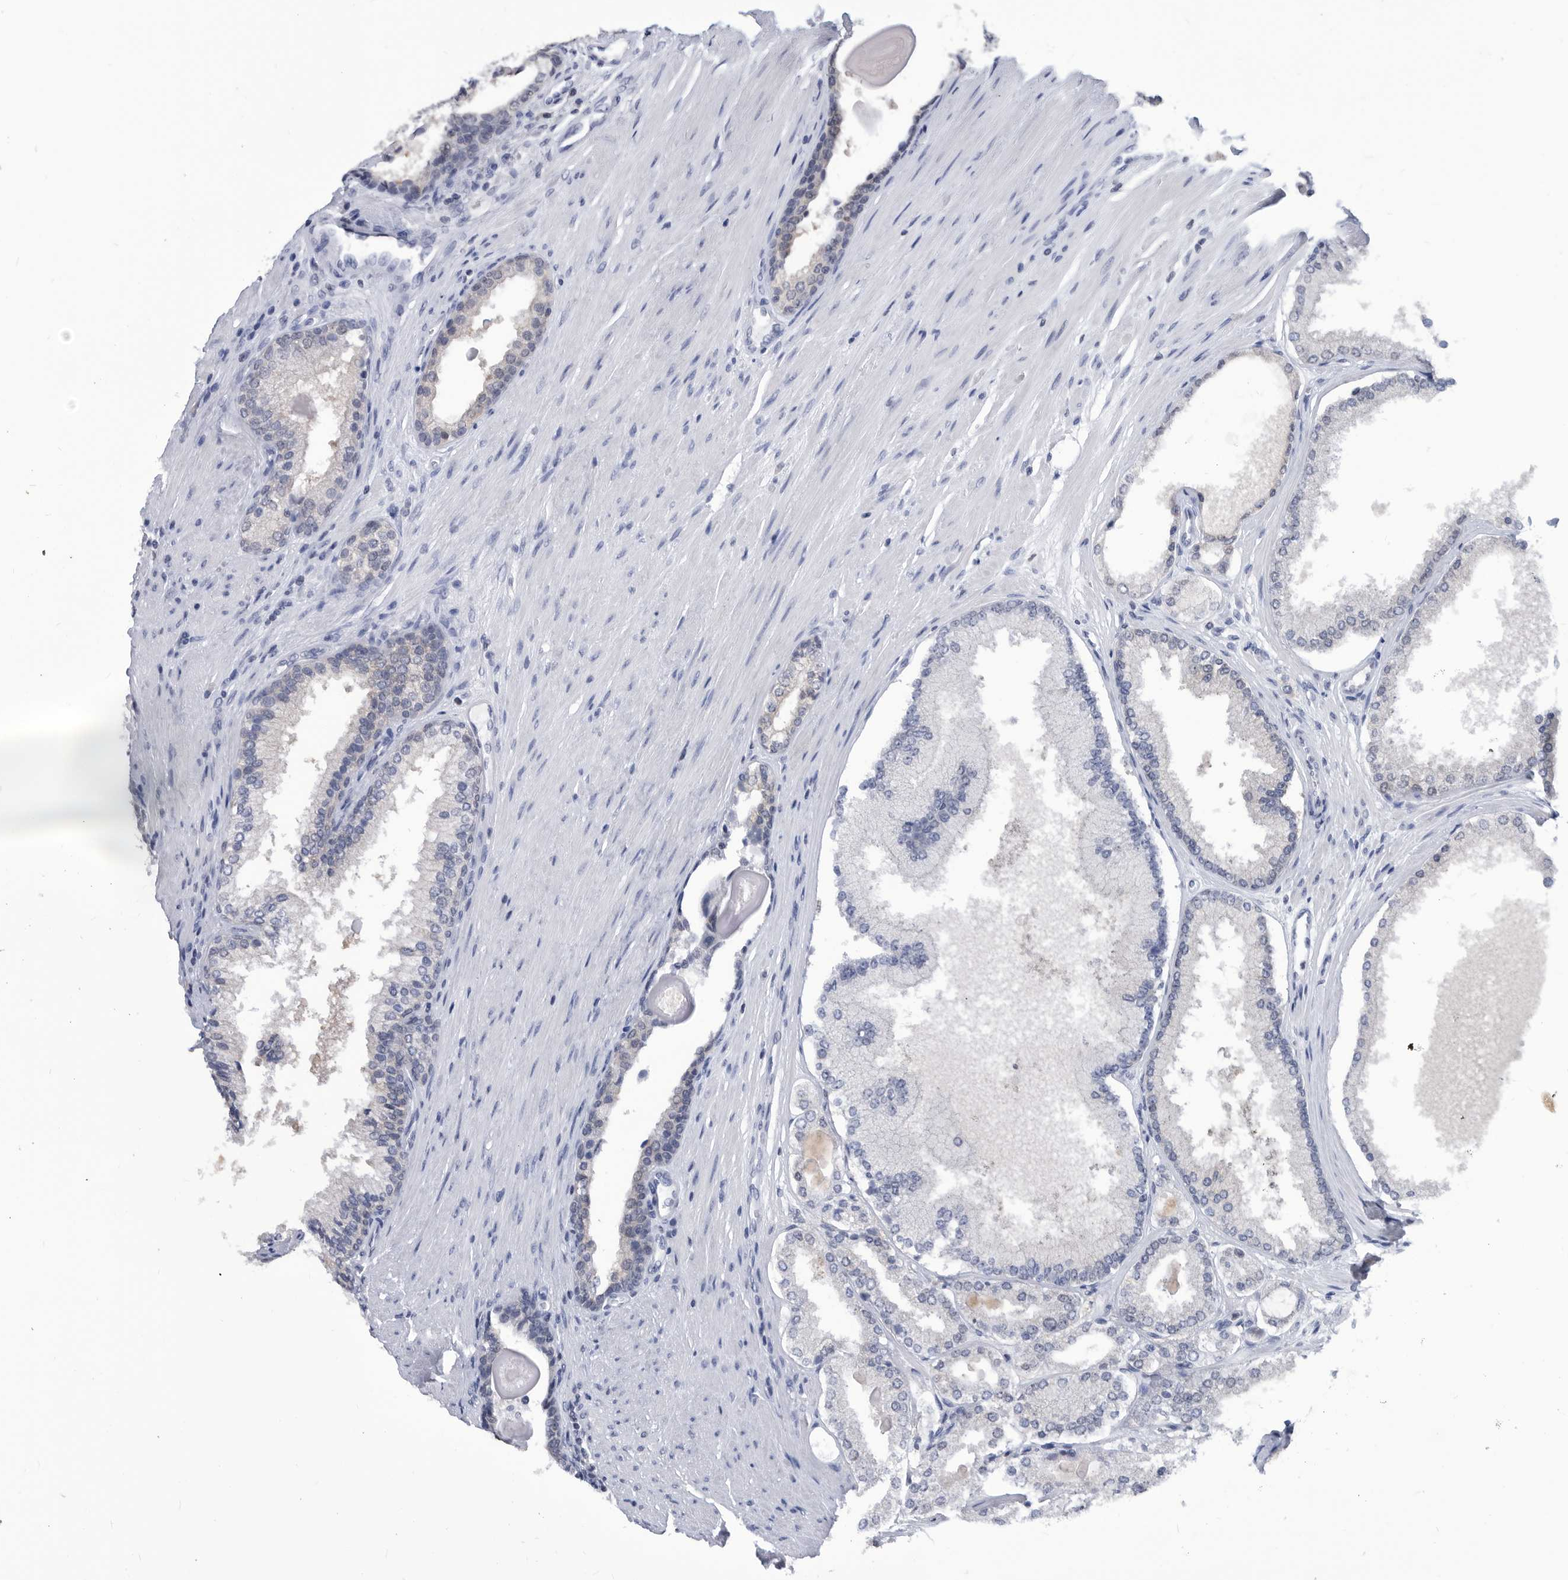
{"staining": {"intensity": "negative", "quantity": "none", "location": "none"}, "tissue": "prostate cancer", "cell_type": "Tumor cells", "image_type": "cancer", "snomed": [{"axis": "morphology", "description": "Adenocarcinoma, High grade"}, {"axis": "topography", "description": "Prostate"}], "caption": "Immunohistochemistry of human adenocarcinoma (high-grade) (prostate) exhibits no staining in tumor cells.", "gene": "TSTD1", "patient": {"sex": "male", "age": 60}}